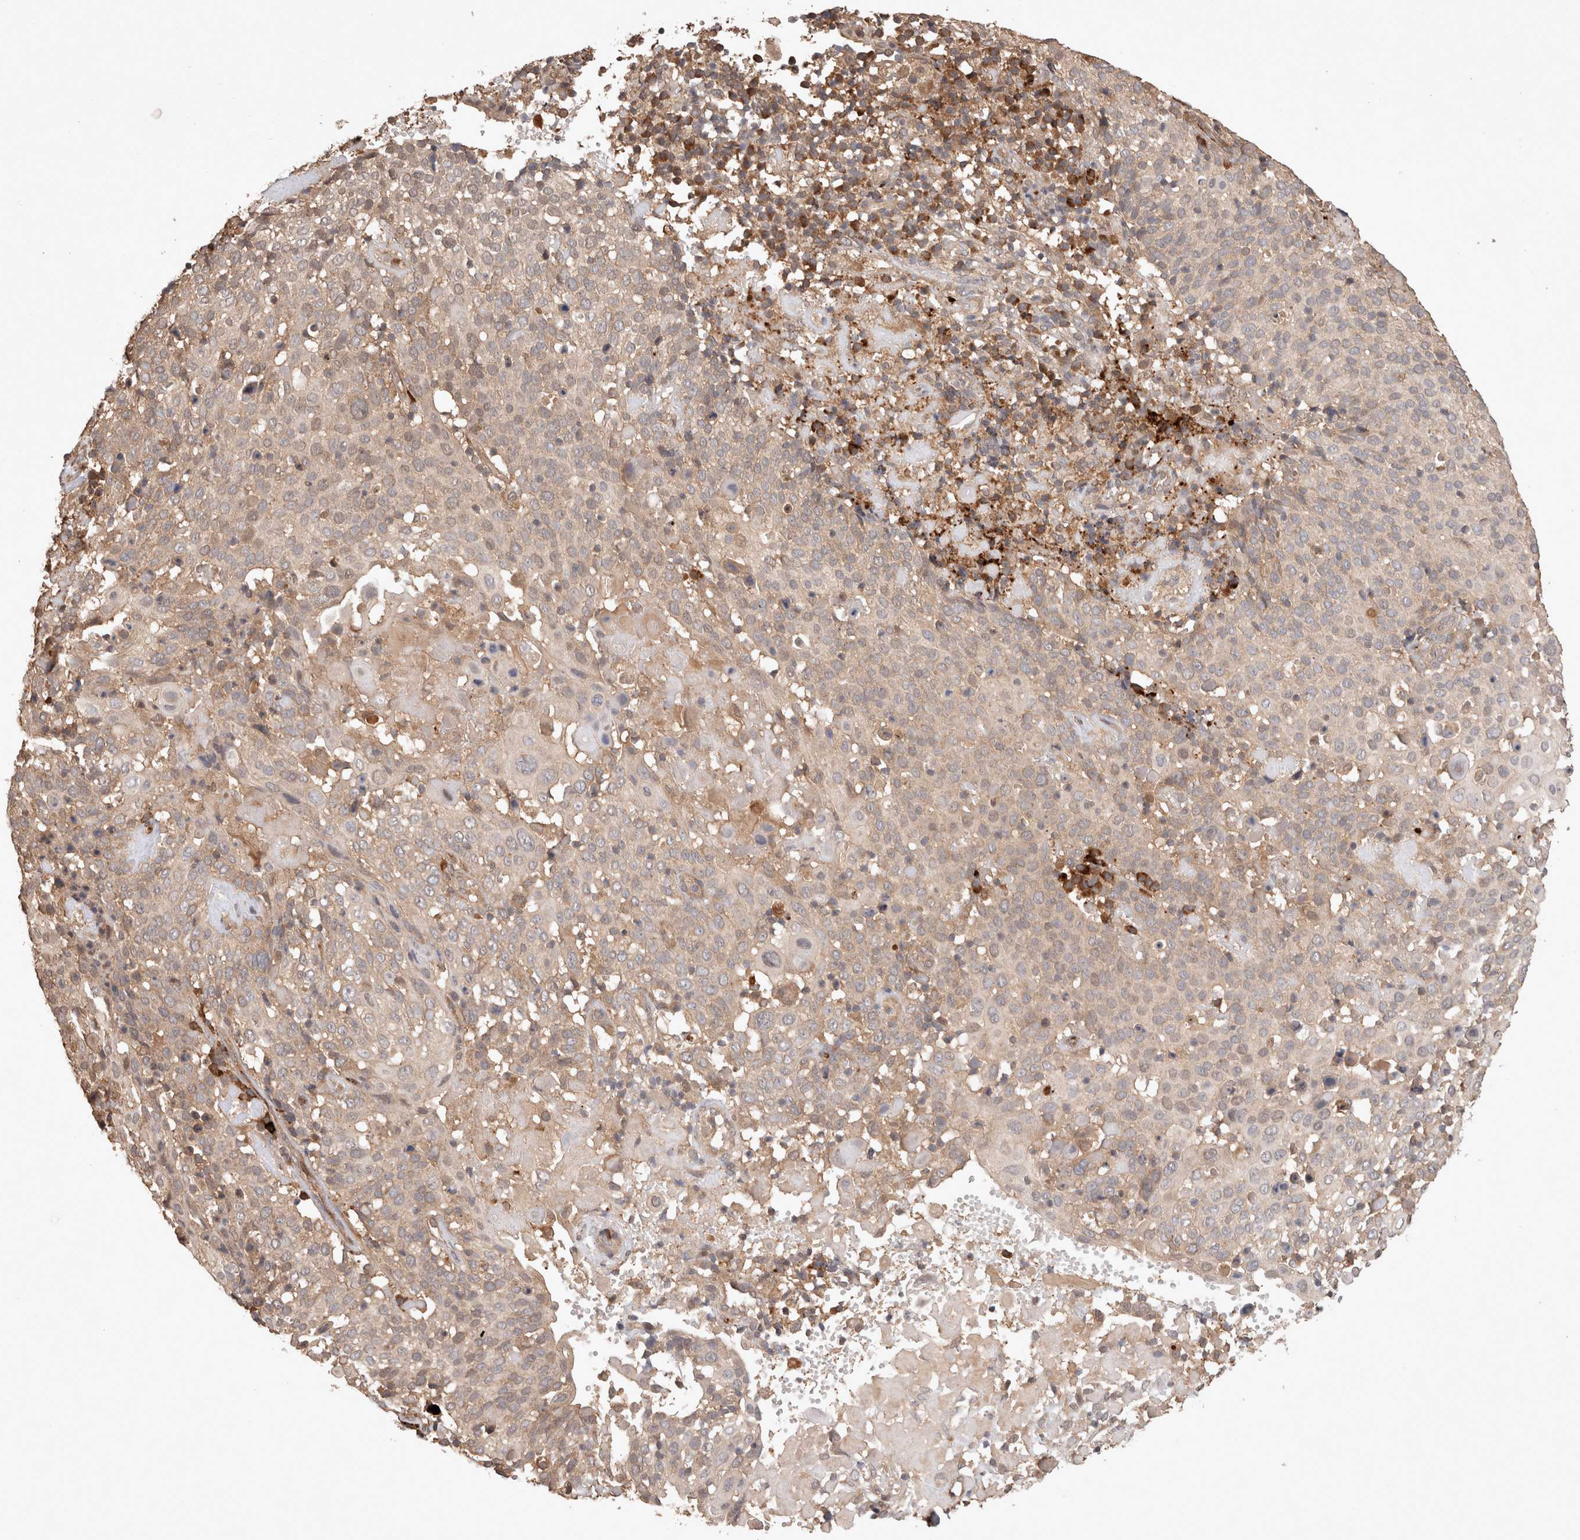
{"staining": {"intensity": "moderate", "quantity": "<25%", "location": "cytoplasmic/membranous"}, "tissue": "cervical cancer", "cell_type": "Tumor cells", "image_type": "cancer", "snomed": [{"axis": "morphology", "description": "Squamous cell carcinoma, NOS"}, {"axis": "topography", "description": "Cervix"}], "caption": "Moderate cytoplasmic/membranous protein expression is identified in approximately <25% of tumor cells in squamous cell carcinoma (cervical).", "gene": "HROB", "patient": {"sex": "female", "age": 74}}